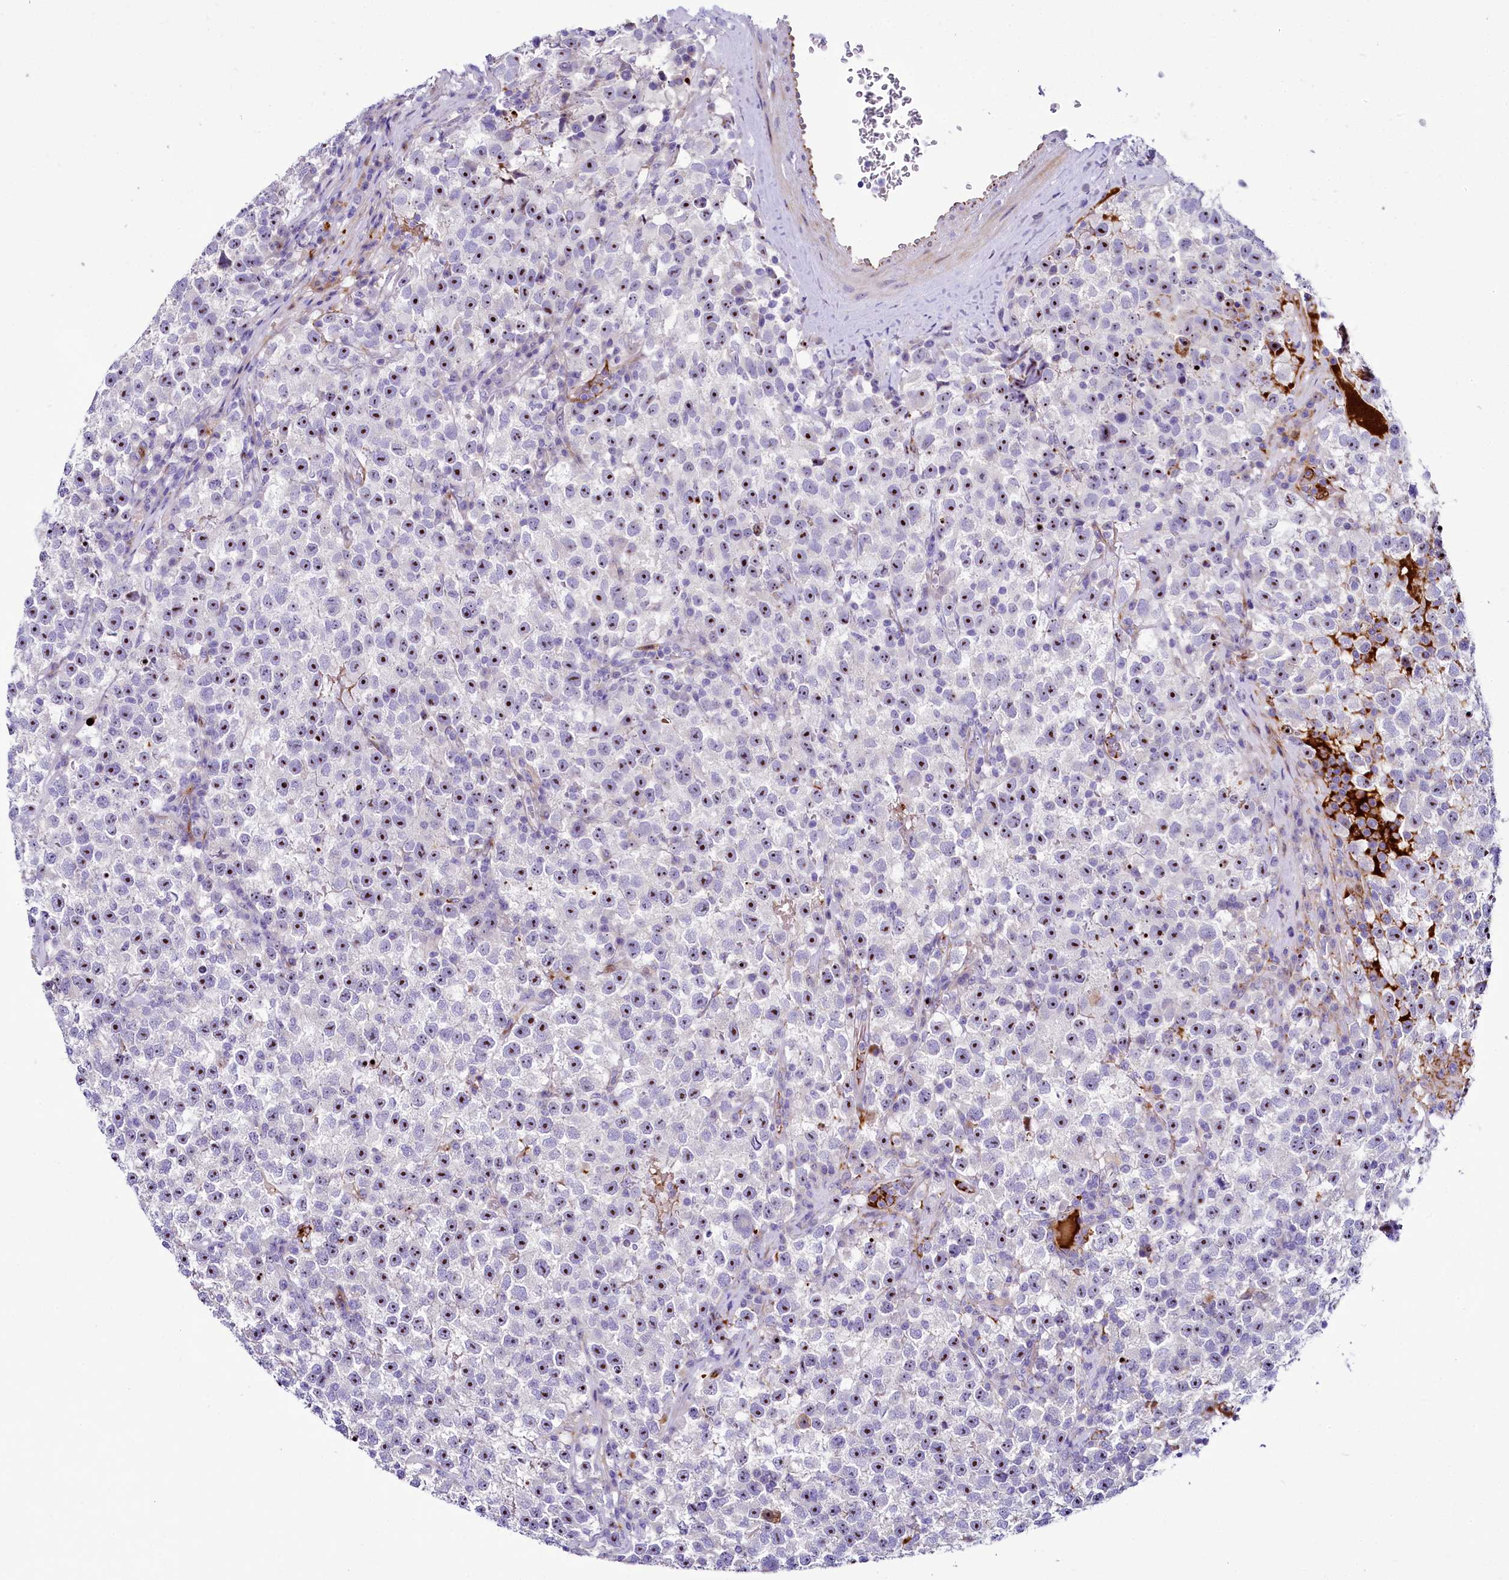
{"staining": {"intensity": "moderate", "quantity": ">75%", "location": "nuclear"}, "tissue": "testis cancer", "cell_type": "Tumor cells", "image_type": "cancer", "snomed": [{"axis": "morphology", "description": "Seminoma, NOS"}, {"axis": "topography", "description": "Testis"}], "caption": "Protein expression analysis of human testis cancer reveals moderate nuclear staining in approximately >75% of tumor cells.", "gene": "SH3TC2", "patient": {"sex": "male", "age": 22}}